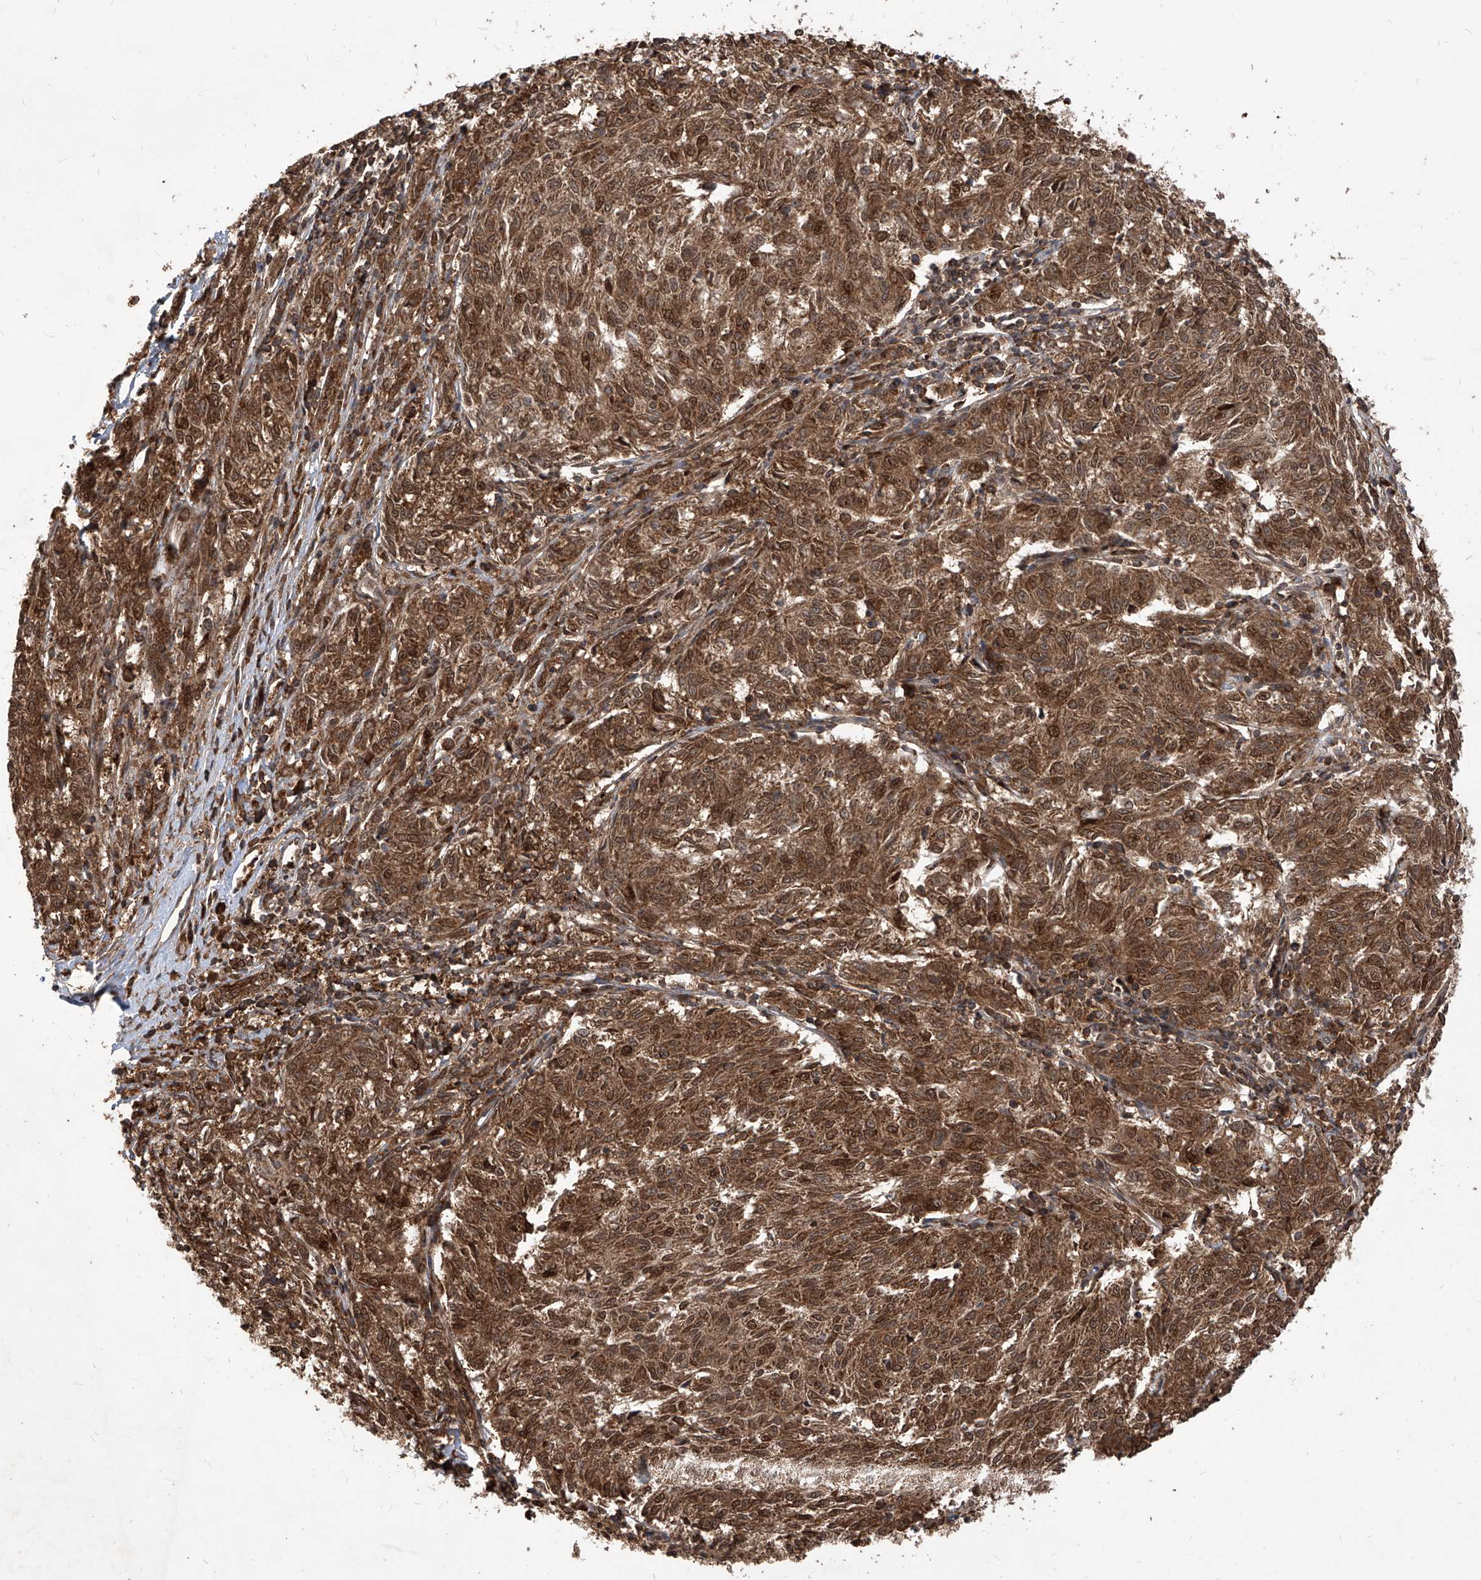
{"staining": {"intensity": "moderate", "quantity": ">75%", "location": "cytoplasmic/membranous,nuclear"}, "tissue": "melanoma", "cell_type": "Tumor cells", "image_type": "cancer", "snomed": [{"axis": "morphology", "description": "Malignant melanoma, NOS"}, {"axis": "topography", "description": "Skin"}], "caption": "Immunohistochemistry (DAB (3,3'-diaminobenzidine)) staining of malignant melanoma reveals moderate cytoplasmic/membranous and nuclear protein positivity in approximately >75% of tumor cells.", "gene": "MAGED2", "patient": {"sex": "female", "age": 72}}